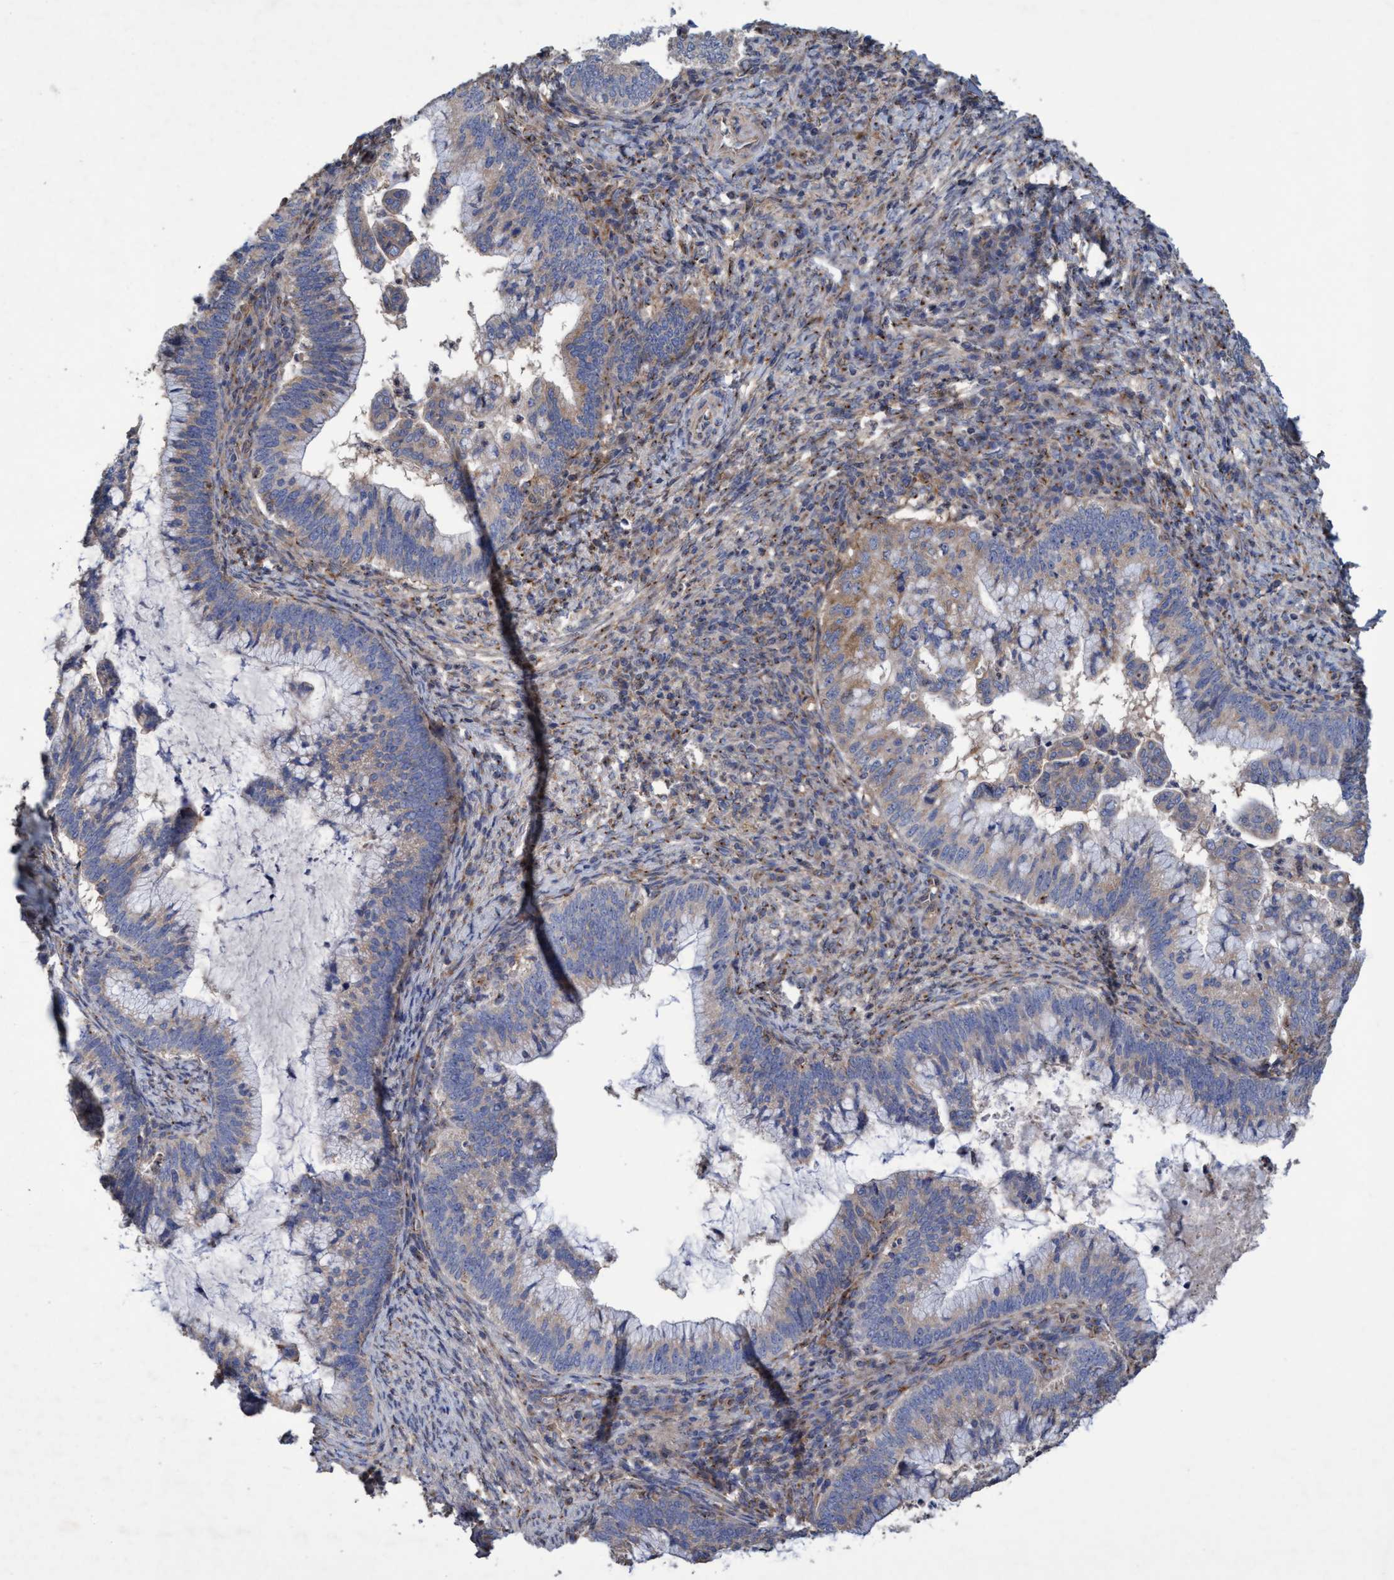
{"staining": {"intensity": "weak", "quantity": "25%-75%", "location": "cytoplasmic/membranous"}, "tissue": "cervical cancer", "cell_type": "Tumor cells", "image_type": "cancer", "snomed": [{"axis": "morphology", "description": "Adenocarcinoma, NOS"}, {"axis": "topography", "description": "Cervix"}], "caption": "Weak cytoplasmic/membranous protein positivity is present in approximately 25%-75% of tumor cells in cervical cancer (adenocarcinoma).", "gene": "BICD2", "patient": {"sex": "female", "age": 36}}